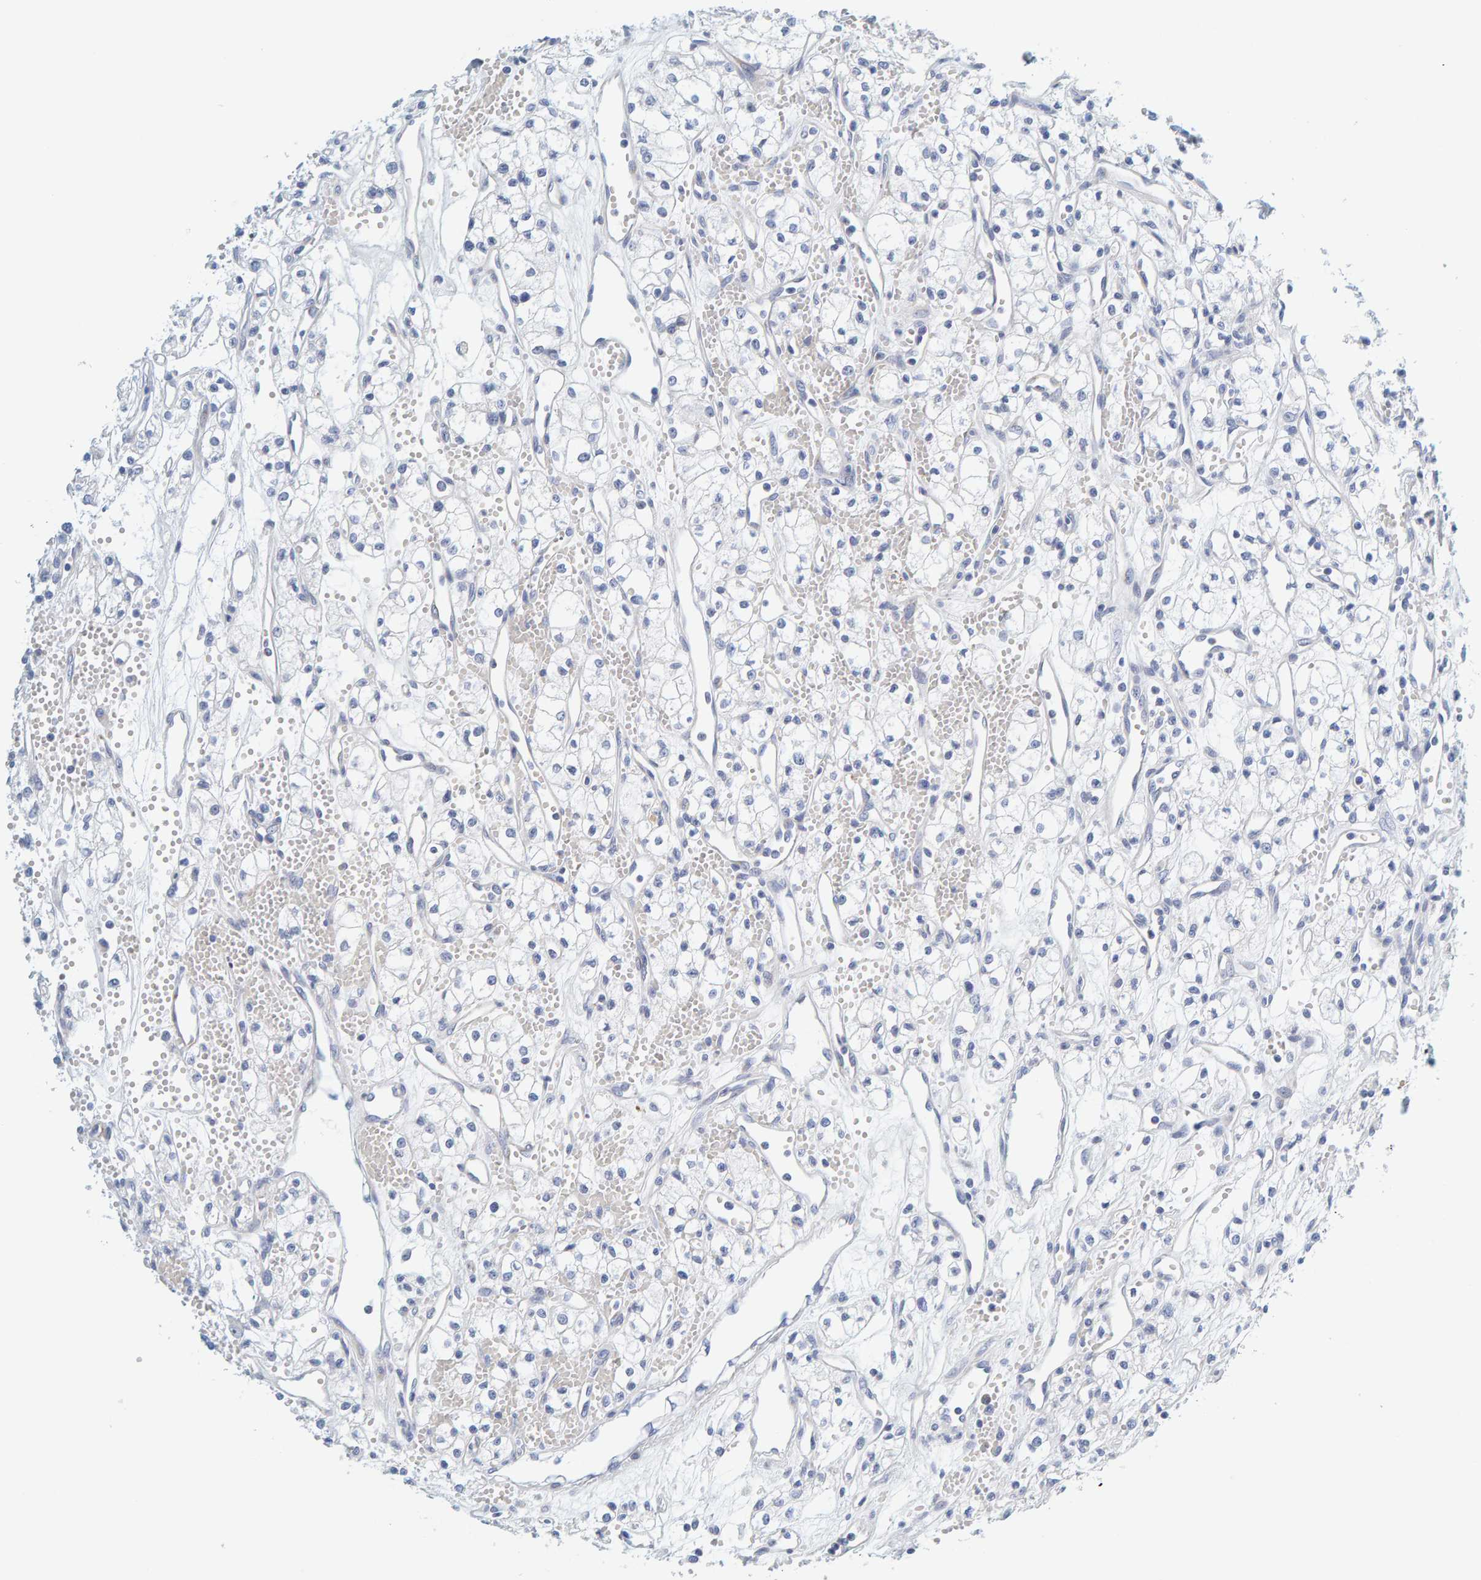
{"staining": {"intensity": "negative", "quantity": "none", "location": "none"}, "tissue": "renal cancer", "cell_type": "Tumor cells", "image_type": "cancer", "snomed": [{"axis": "morphology", "description": "Adenocarcinoma, NOS"}, {"axis": "topography", "description": "Kidney"}], "caption": "A micrograph of human renal cancer (adenocarcinoma) is negative for staining in tumor cells. (Immunohistochemistry (ihc), brightfield microscopy, high magnification).", "gene": "MOG", "patient": {"sex": "male", "age": 59}}